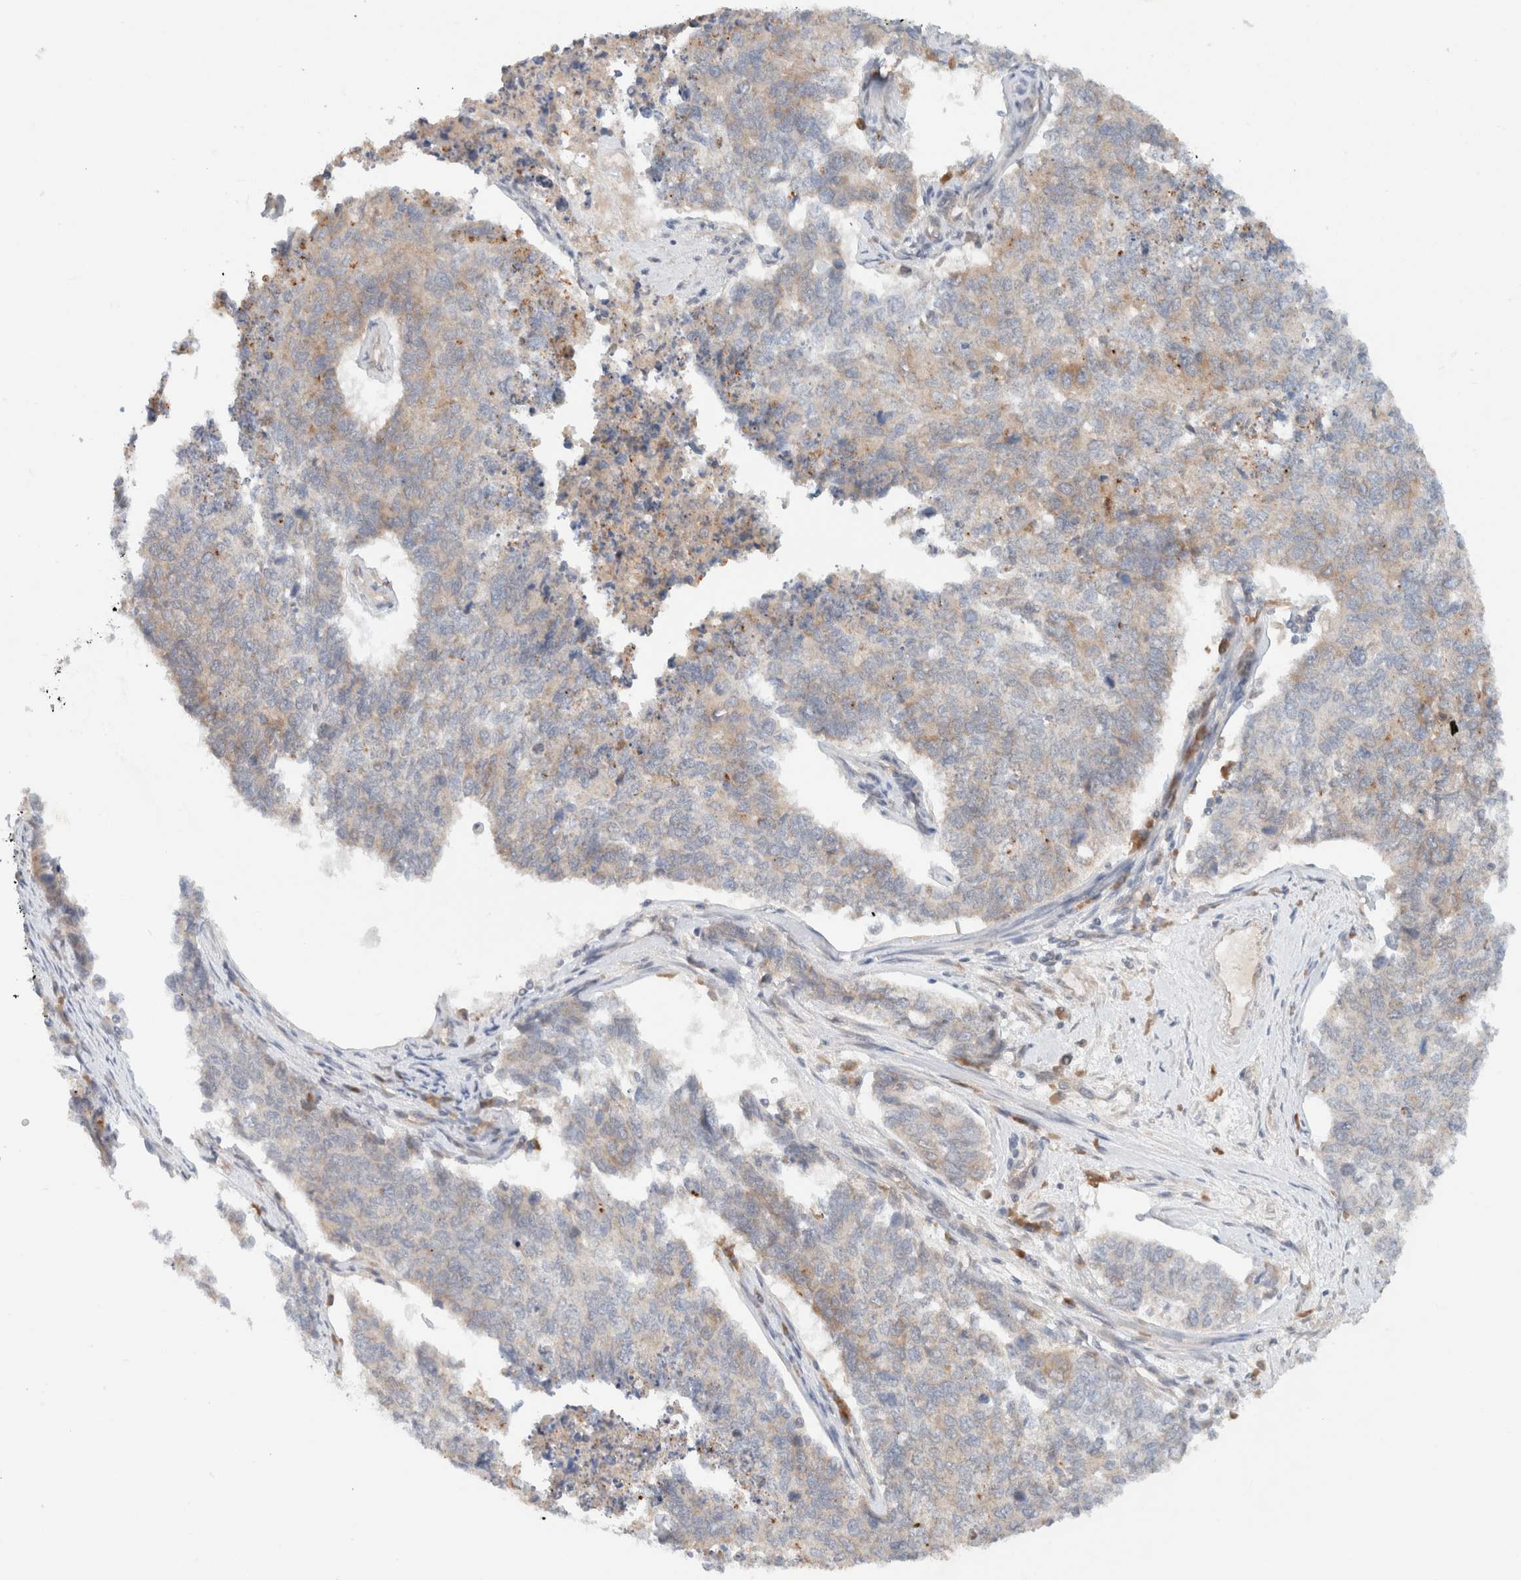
{"staining": {"intensity": "weak", "quantity": "<25%", "location": "cytoplasmic/membranous"}, "tissue": "cervical cancer", "cell_type": "Tumor cells", "image_type": "cancer", "snomed": [{"axis": "morphology", "description": "Squamous cell carcinoma, NOS"}, {"axis": "topography", "description": "Cervix"}], "caption": "Tumor cells are negative for brown protein staining in cervical cancer. (DAB immunohistochemistry (IHC), high magnification).", "gene": "ARFGEF2", "patient": {"sex": "female", "age": 63}}